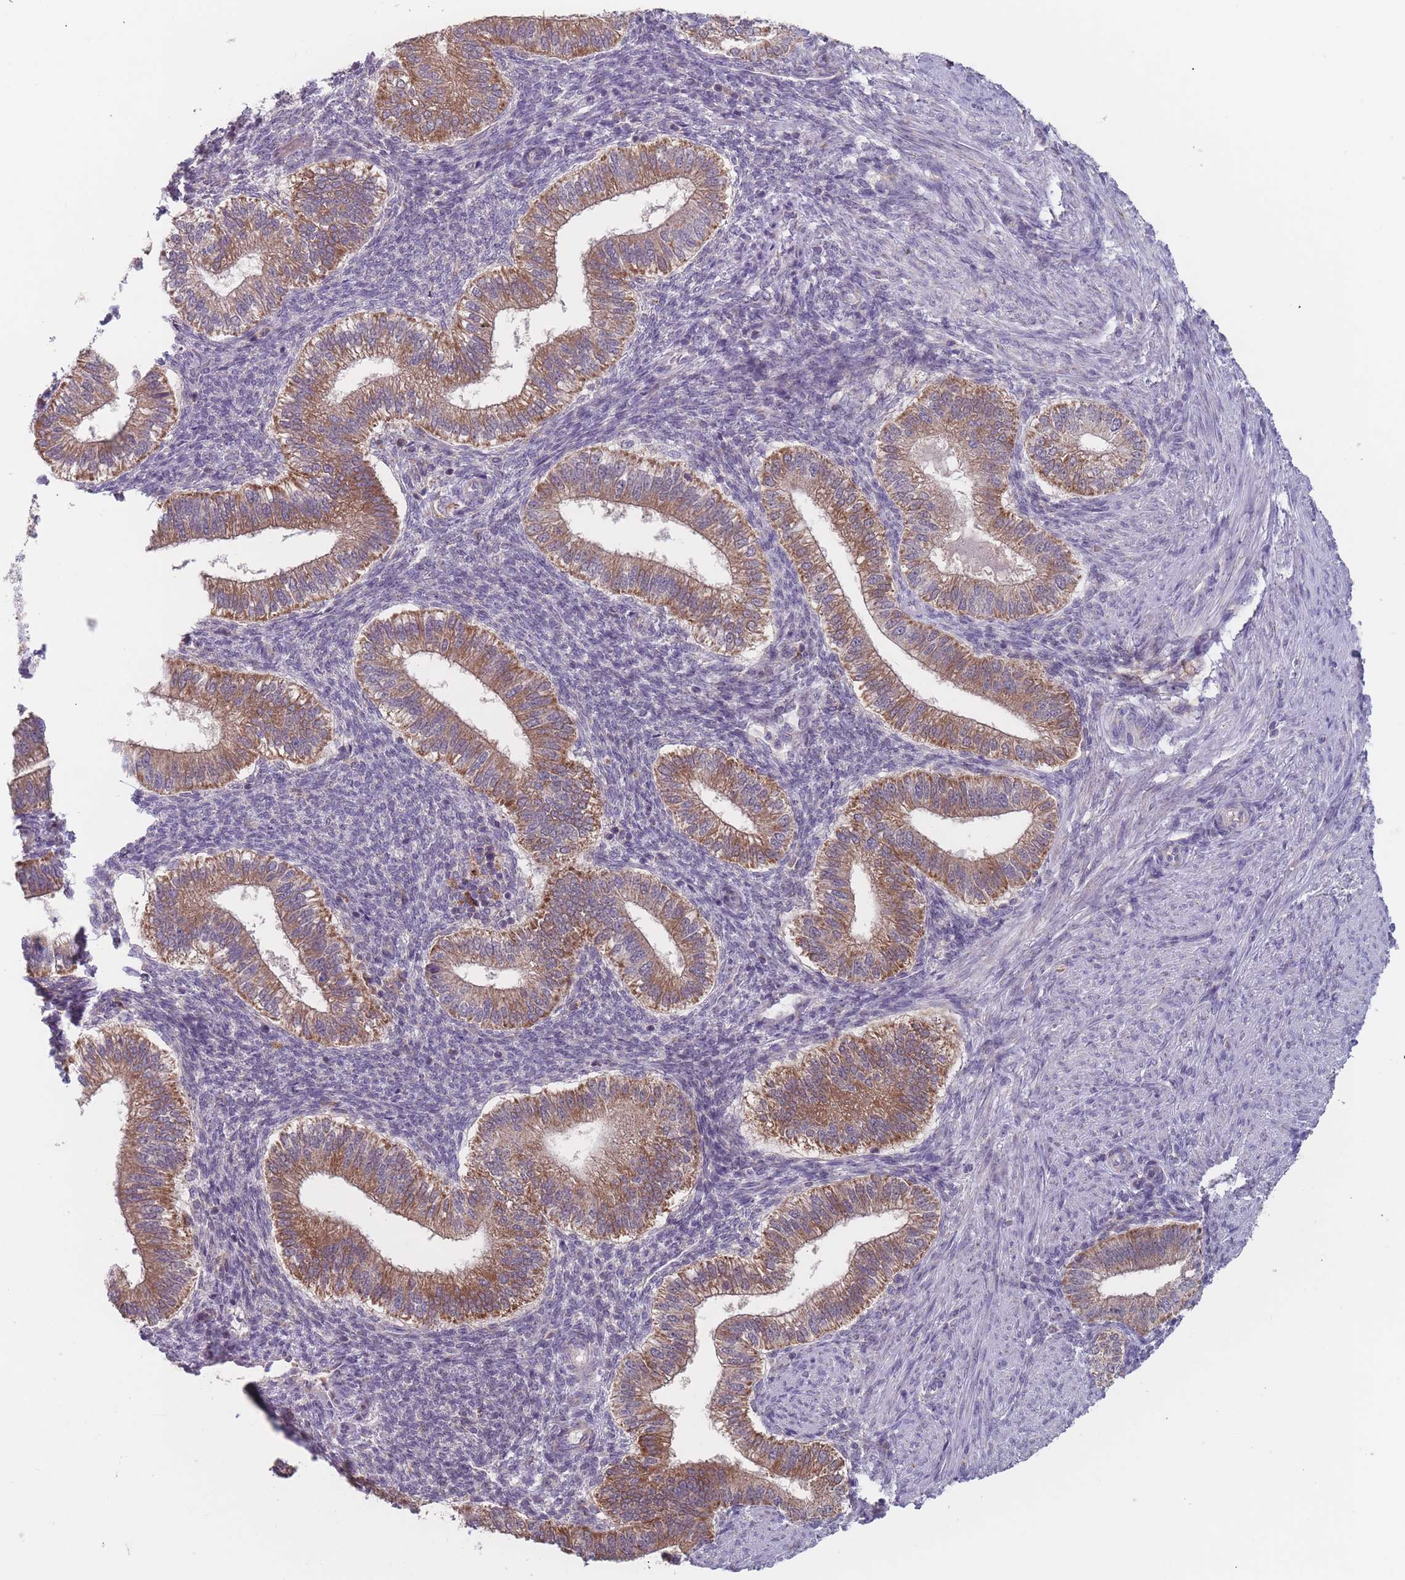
{"staining": {"intensity": "weak", "quantity": "<25%", "location": "nuclear"}, "tissue": "endometrium", "cell_type": "Cells in endometrial stroma", "image_type": "normal", "snomed": [{"axis": "morphology", "description": "Normal tissue, NOS"}, {"axis": "topography", "description": "Endometrium"}], "caption": "Immunohistochemistry (IHC) of benign endometrium displays no staining in cells in endometrial stroma.", "gene": "PEX7", "patient": {"sex": "female", "age": 25}}